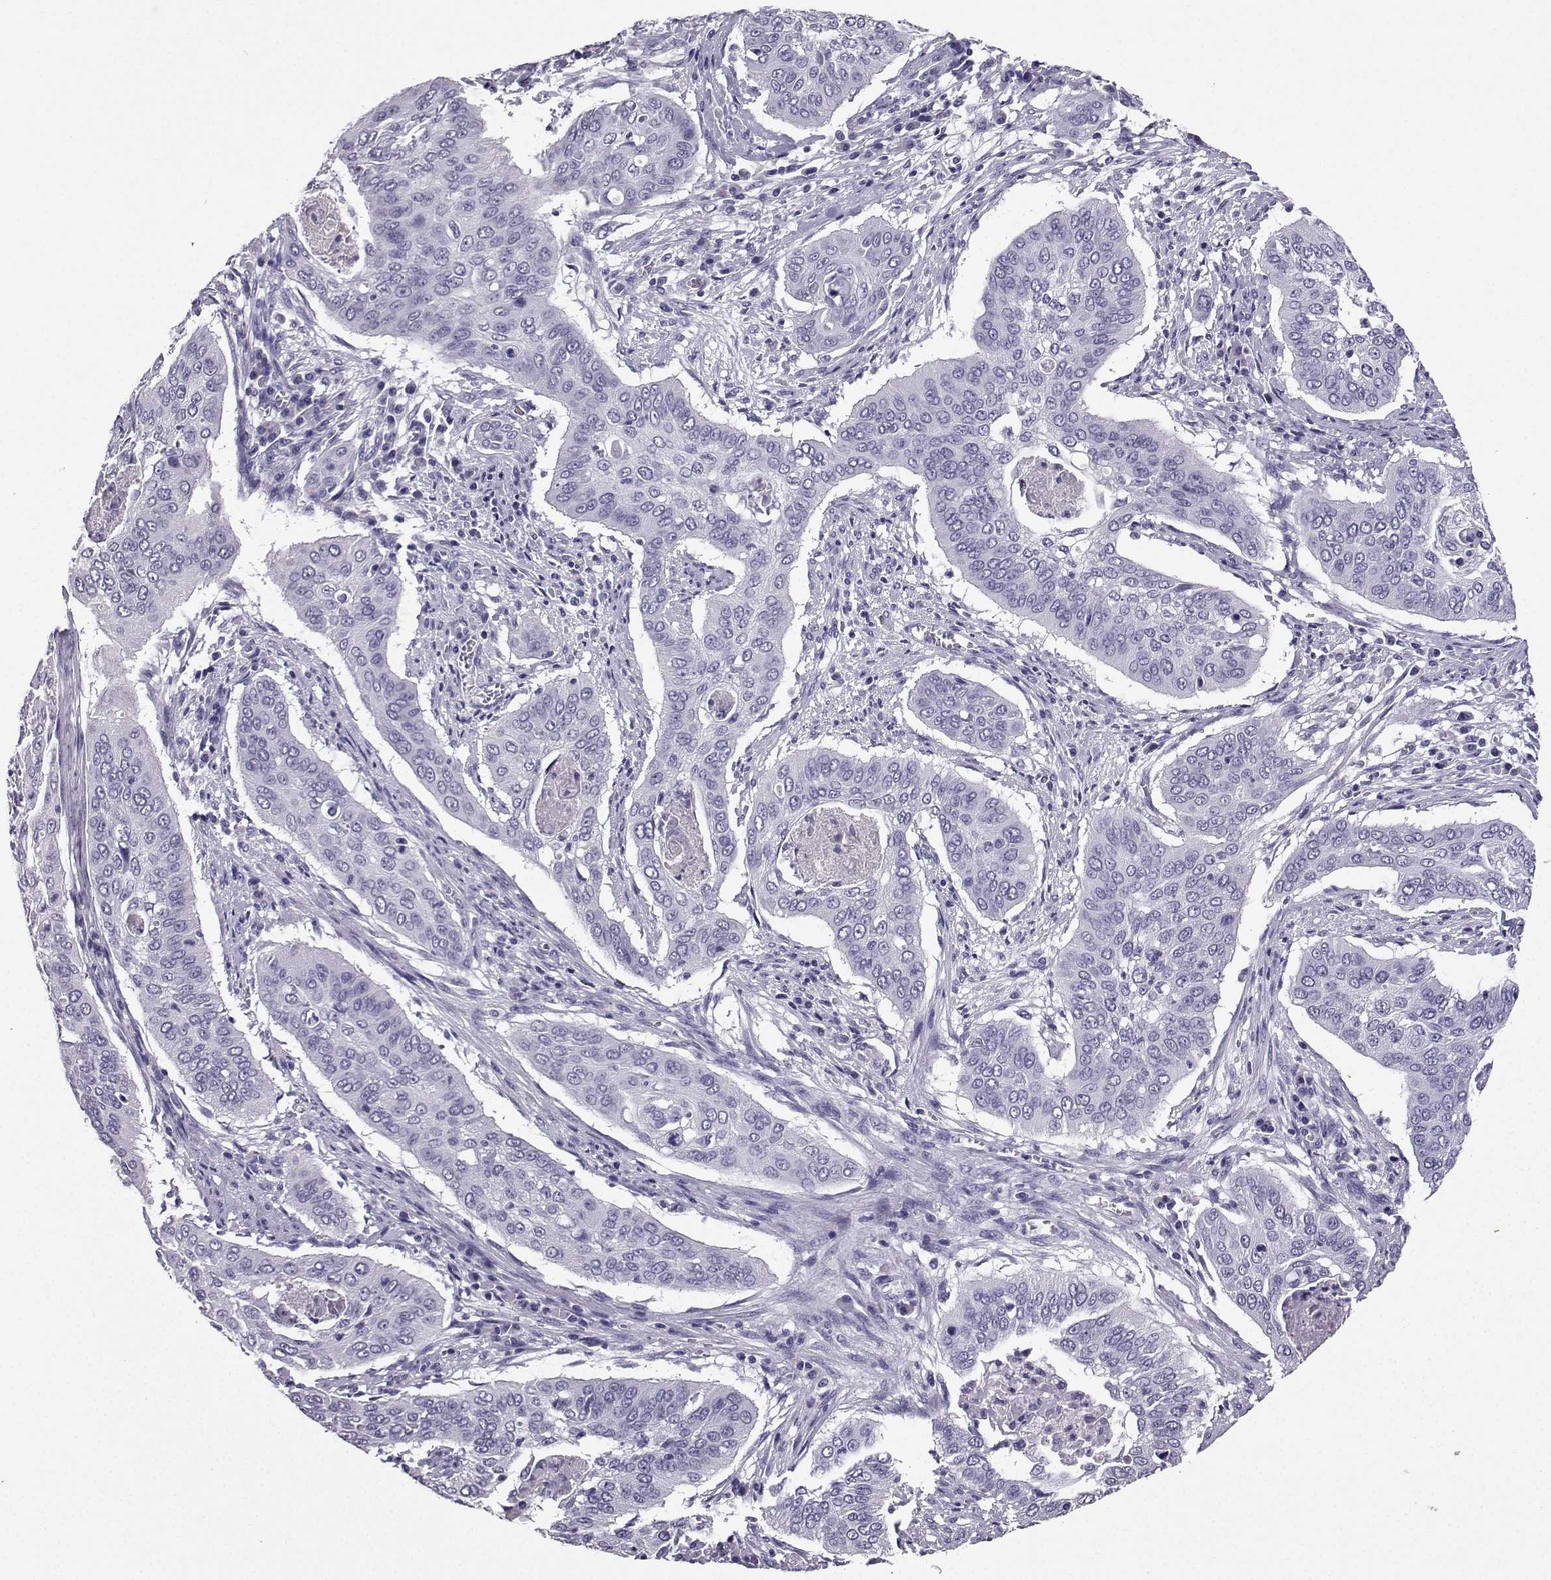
{"staining": {"intensity": "negative", "quantity": "none", "location": "none"}, "tissue": "cervical cancer", "cell_type": "Tumor cells", "image_type": "cancer", "snomed": [{"axis": "morphology", "description": "Squamous cell carcinoma, NOS"}, {"axis": "topography", "description": "Cervix"}], "caption": "This is an immunohistochemistry (IHC) micrograph of human cervical cancer. There is no positivity in tumor cells.", "gene": "SPAG11B", "patient": {"sex": "female", "age": 39}}